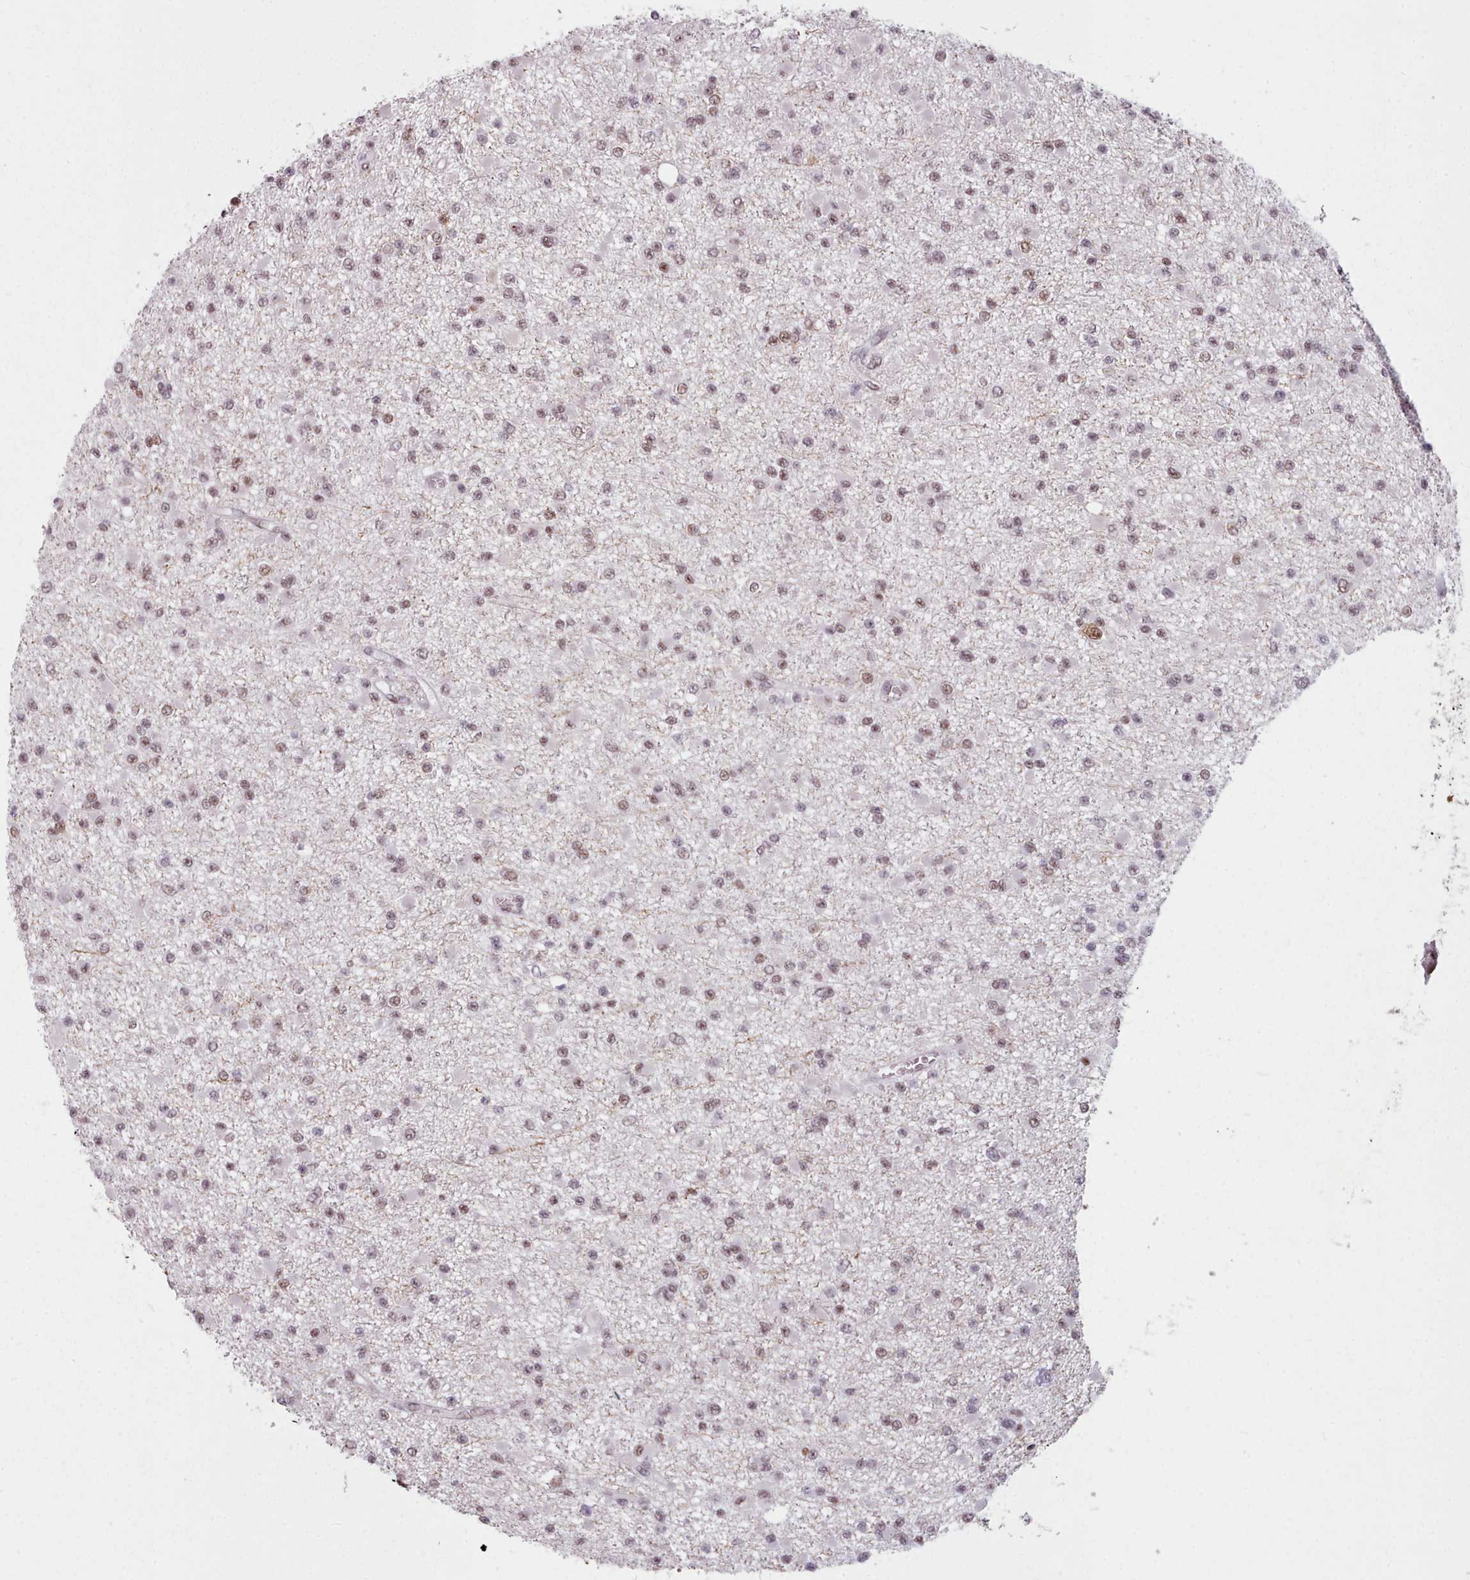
{"staining": {"intensity": "weak", "quantity": ">75%", "location": "nuclear"}, "tissue": "glioma", "cell_type": "Tumor cells", "image_type": "cancer", "snomed": [{"axis": "morphology", "description": "Glioma, malignant, Low grade"}, {"axis": "topography", "description": "Brain"}], "caption": "IHC of human malignant glioma (low-grade) exhibits low levels of weak nuclear staining in approximately >75% of tumor cells.", "gene": "SRRM1", "patient": {"sex": "female", "age": 22}}